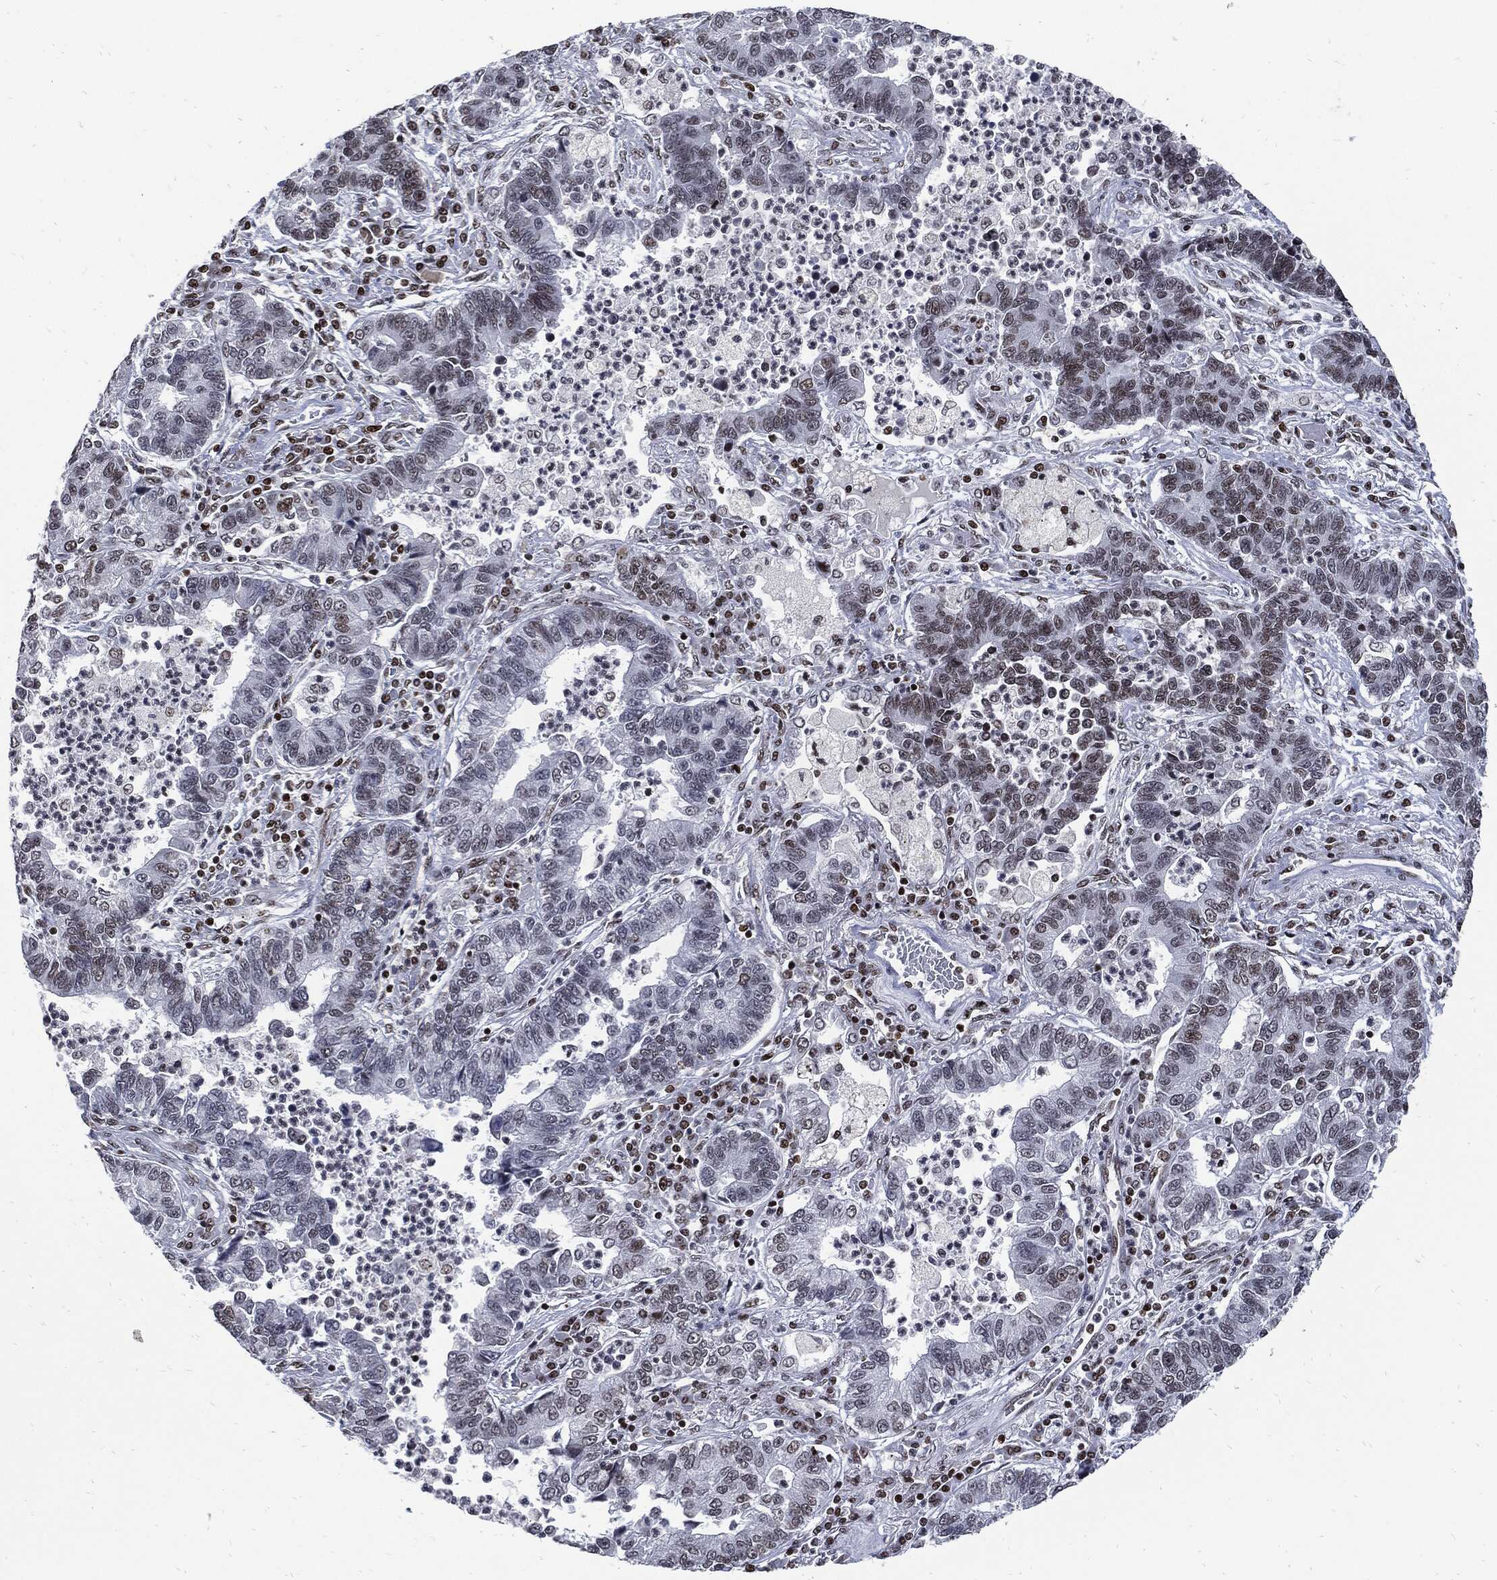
{"staining": {"intensity": "weak", "quantity": "<25%", "location": "nuclear"}, "tissue": "lung cancer", "cell_type": "Tumor cells", "image_type": "cancer", "snomed": [{"axis": "morphology", "description": "Adenocarcinoma, NOS"}, {"axis": "topography", "description": "Lung"}], "caption": "Image shows no protein staining in tumor cells of lung adenocarcinoma tissue.", "gene": "TERF2", "patient": {"sex": "female", "age": 57}}